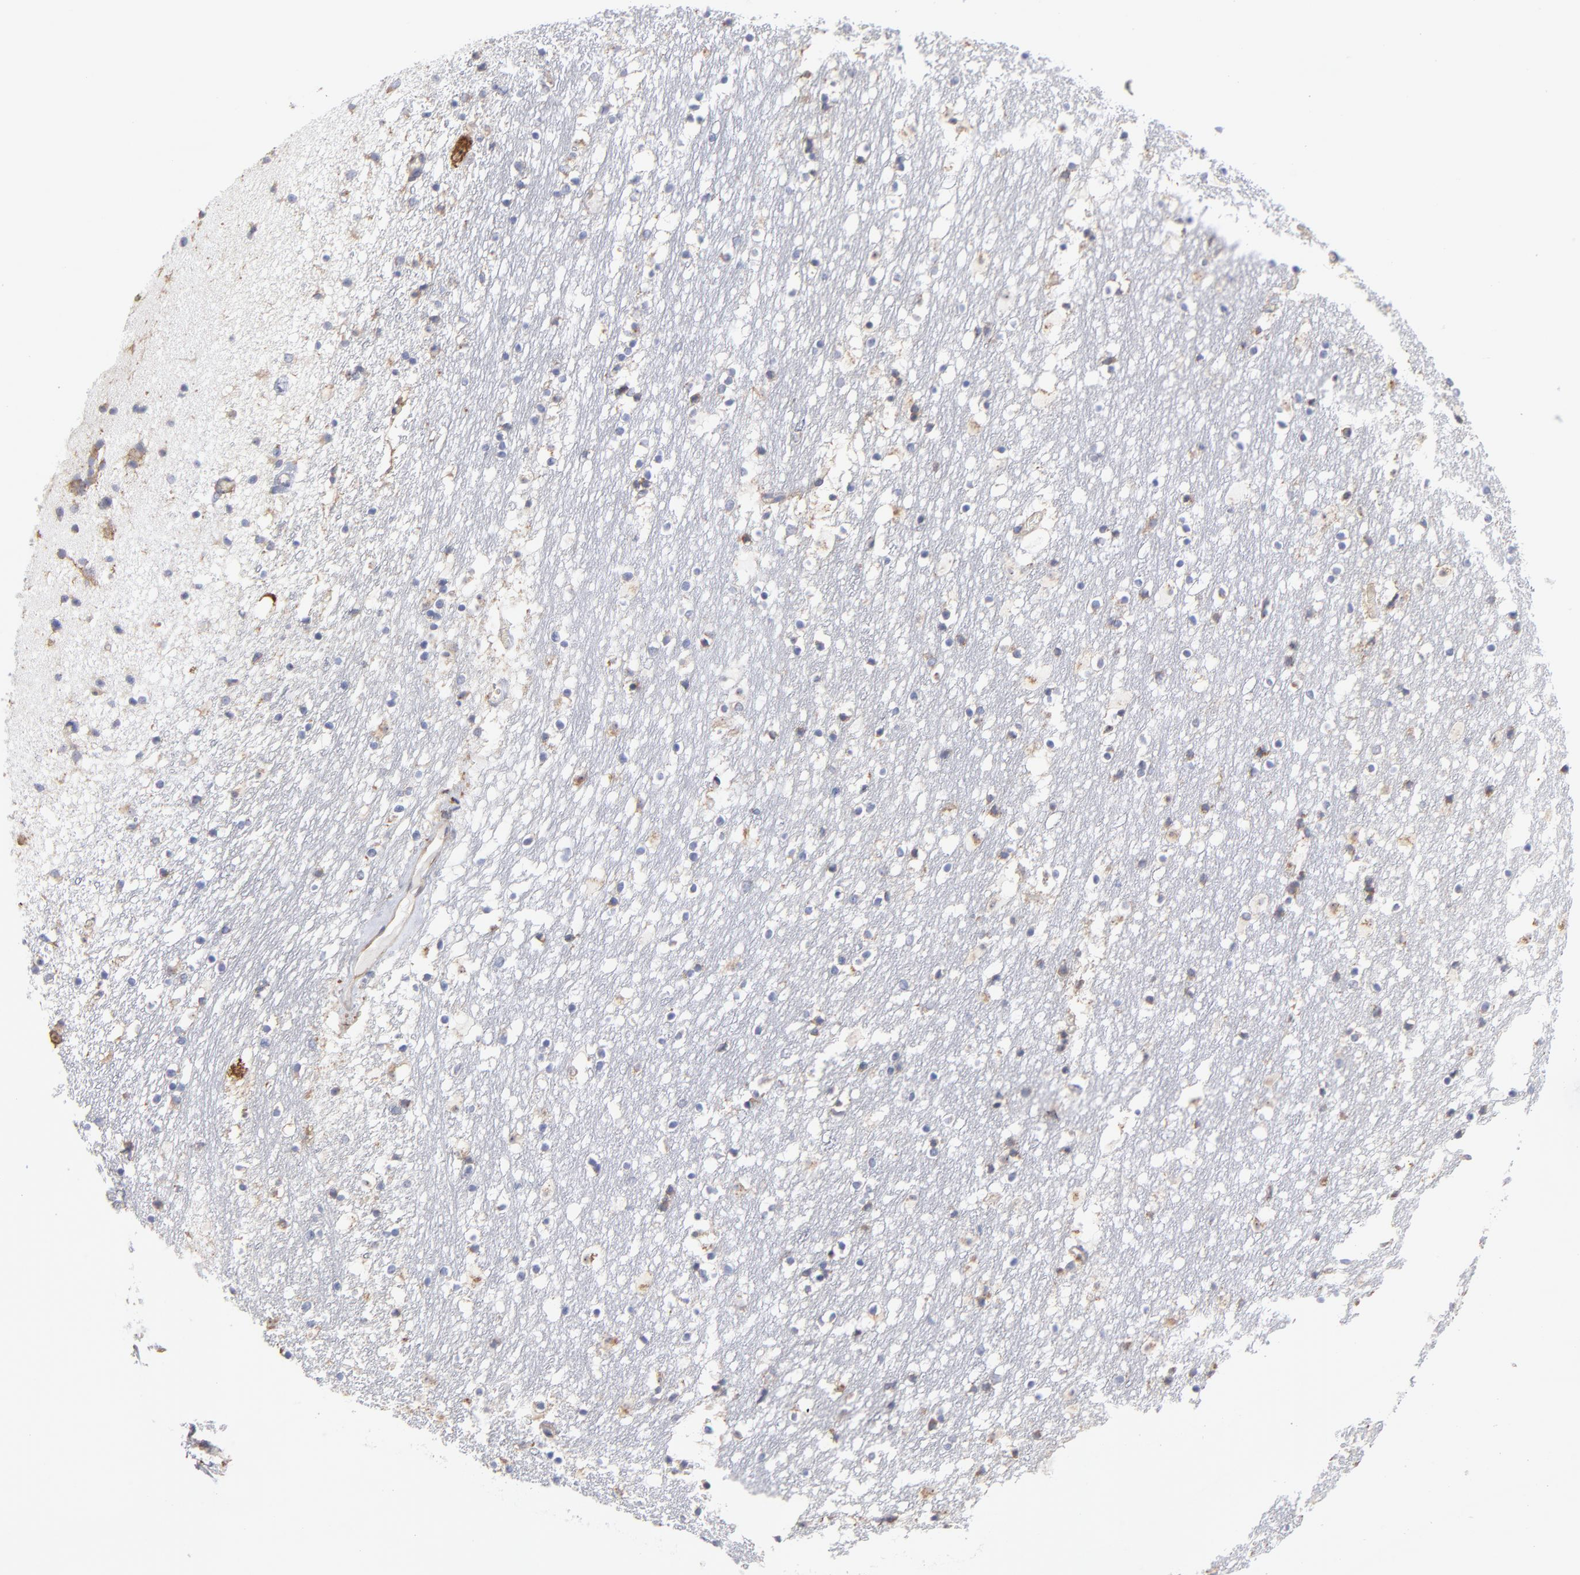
{"staining": {"intensity": "weak", "quantity": "<25%", "location": "cytoplasmic/membranous"}, "tissue": "caudate", "cell_type": "Glial cells", "image_type": "normal", "snomed": [{"axis": "morphology", "description": "Normal tissue, NOS"}, {"axis": "topography", "description": "Lateral ventricle wall"}], "caption": "A high-resolution photomicrograph shows immunohistochemistry (IHC) staining of benign caudate, which reveals no significant positivity in glial cells.", "gene": "RPL3", "patient": {"sex": "male", "age": 45}}